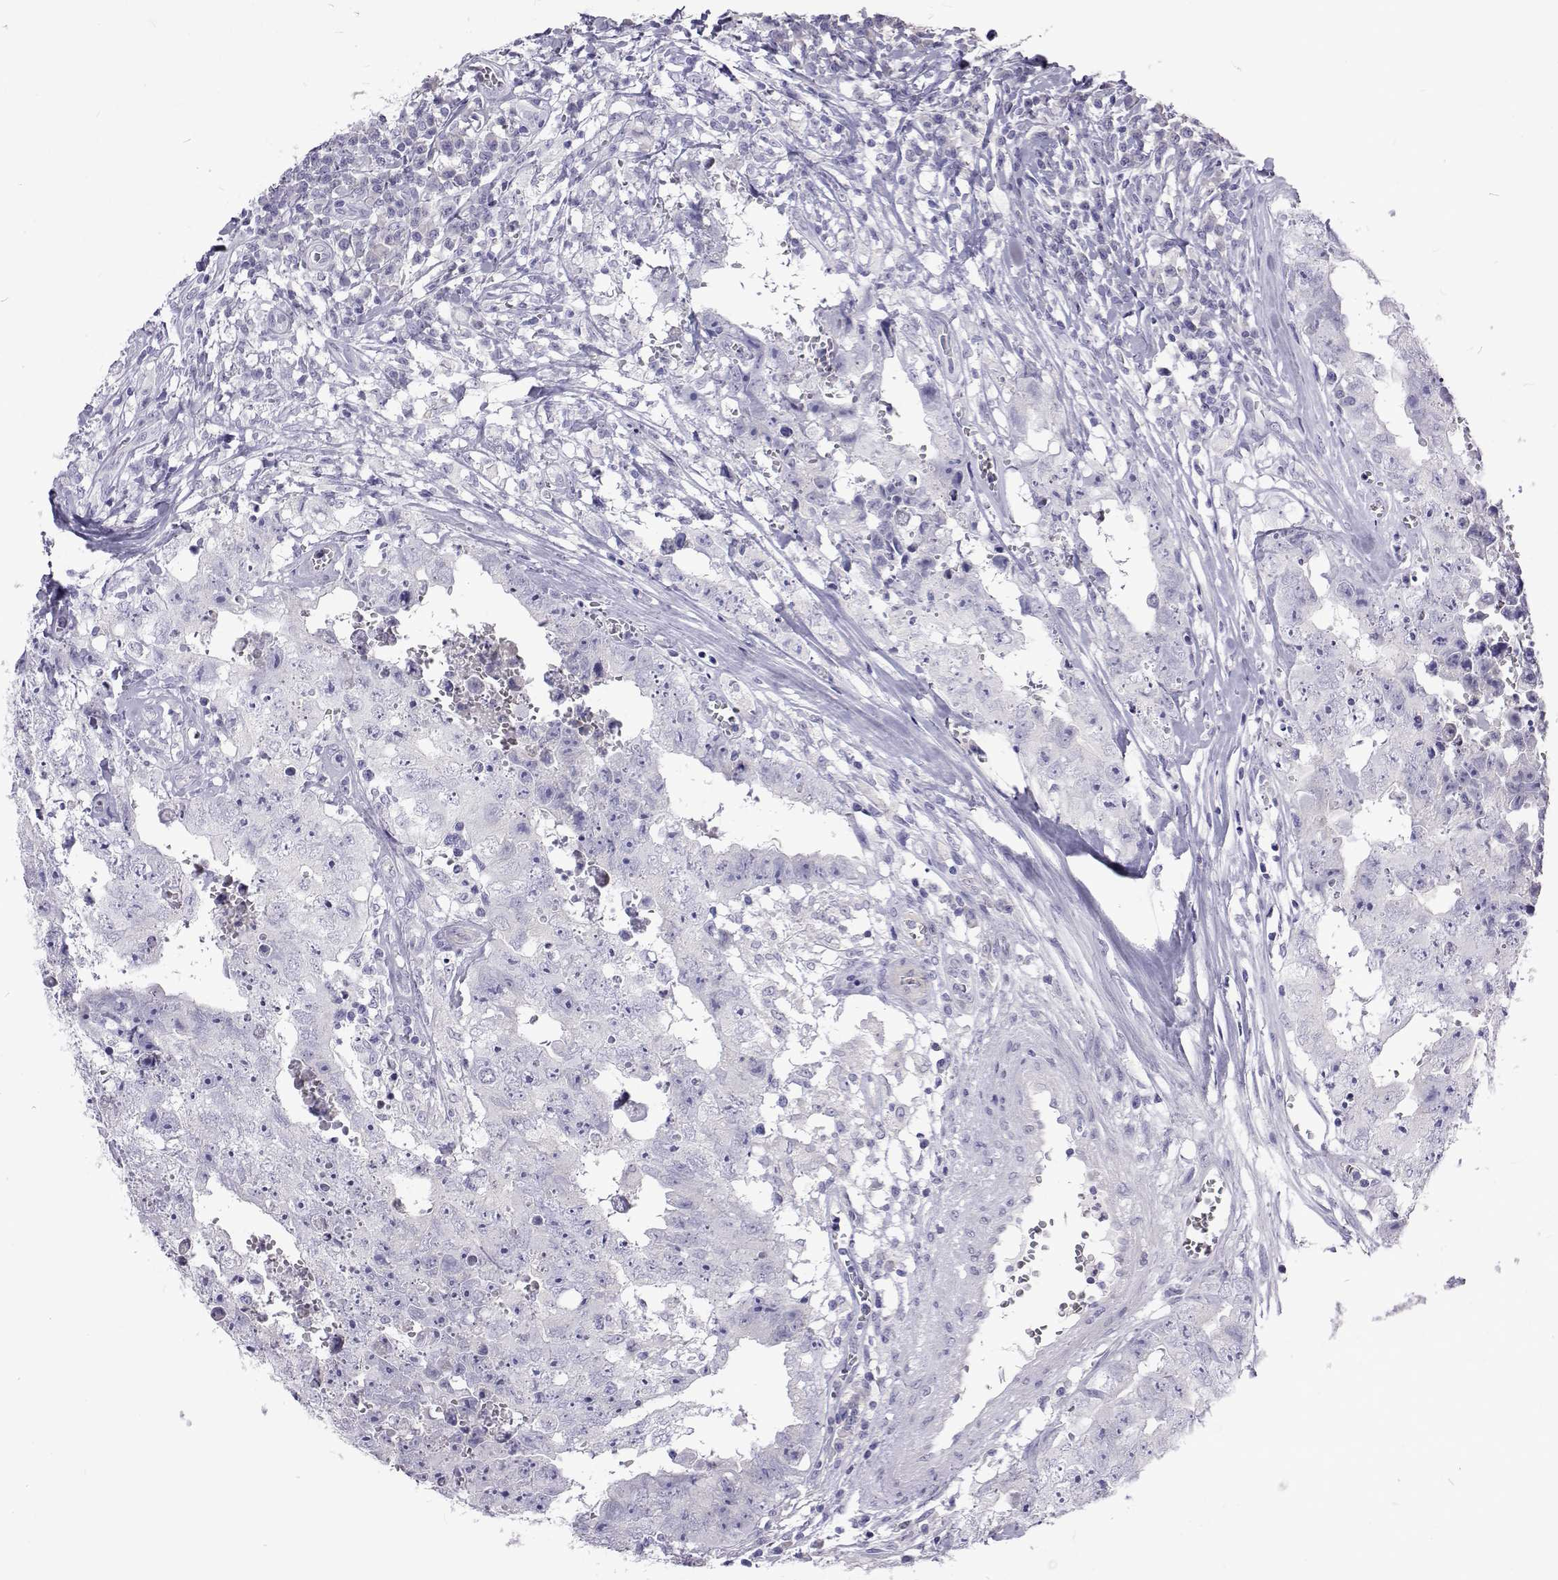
{"staining": {"intensity": "negative", "quantity": "none", "location": "none"}, "tissue": "testis cancer", "cell_type": "Tumor cells", "image_type": "cancer", "snomed": [{"axis": "morphology", "description": "Carcinoma, Embryonal, NOS"}, {"axis": "topography", "description": "Testis"}], "caption": "Micrograph shows no significant protein positivity in tumor cells of testis embryonal carcinoma.", "gene": "NPR3", "patient": {"sex": "male", "age": 36}}